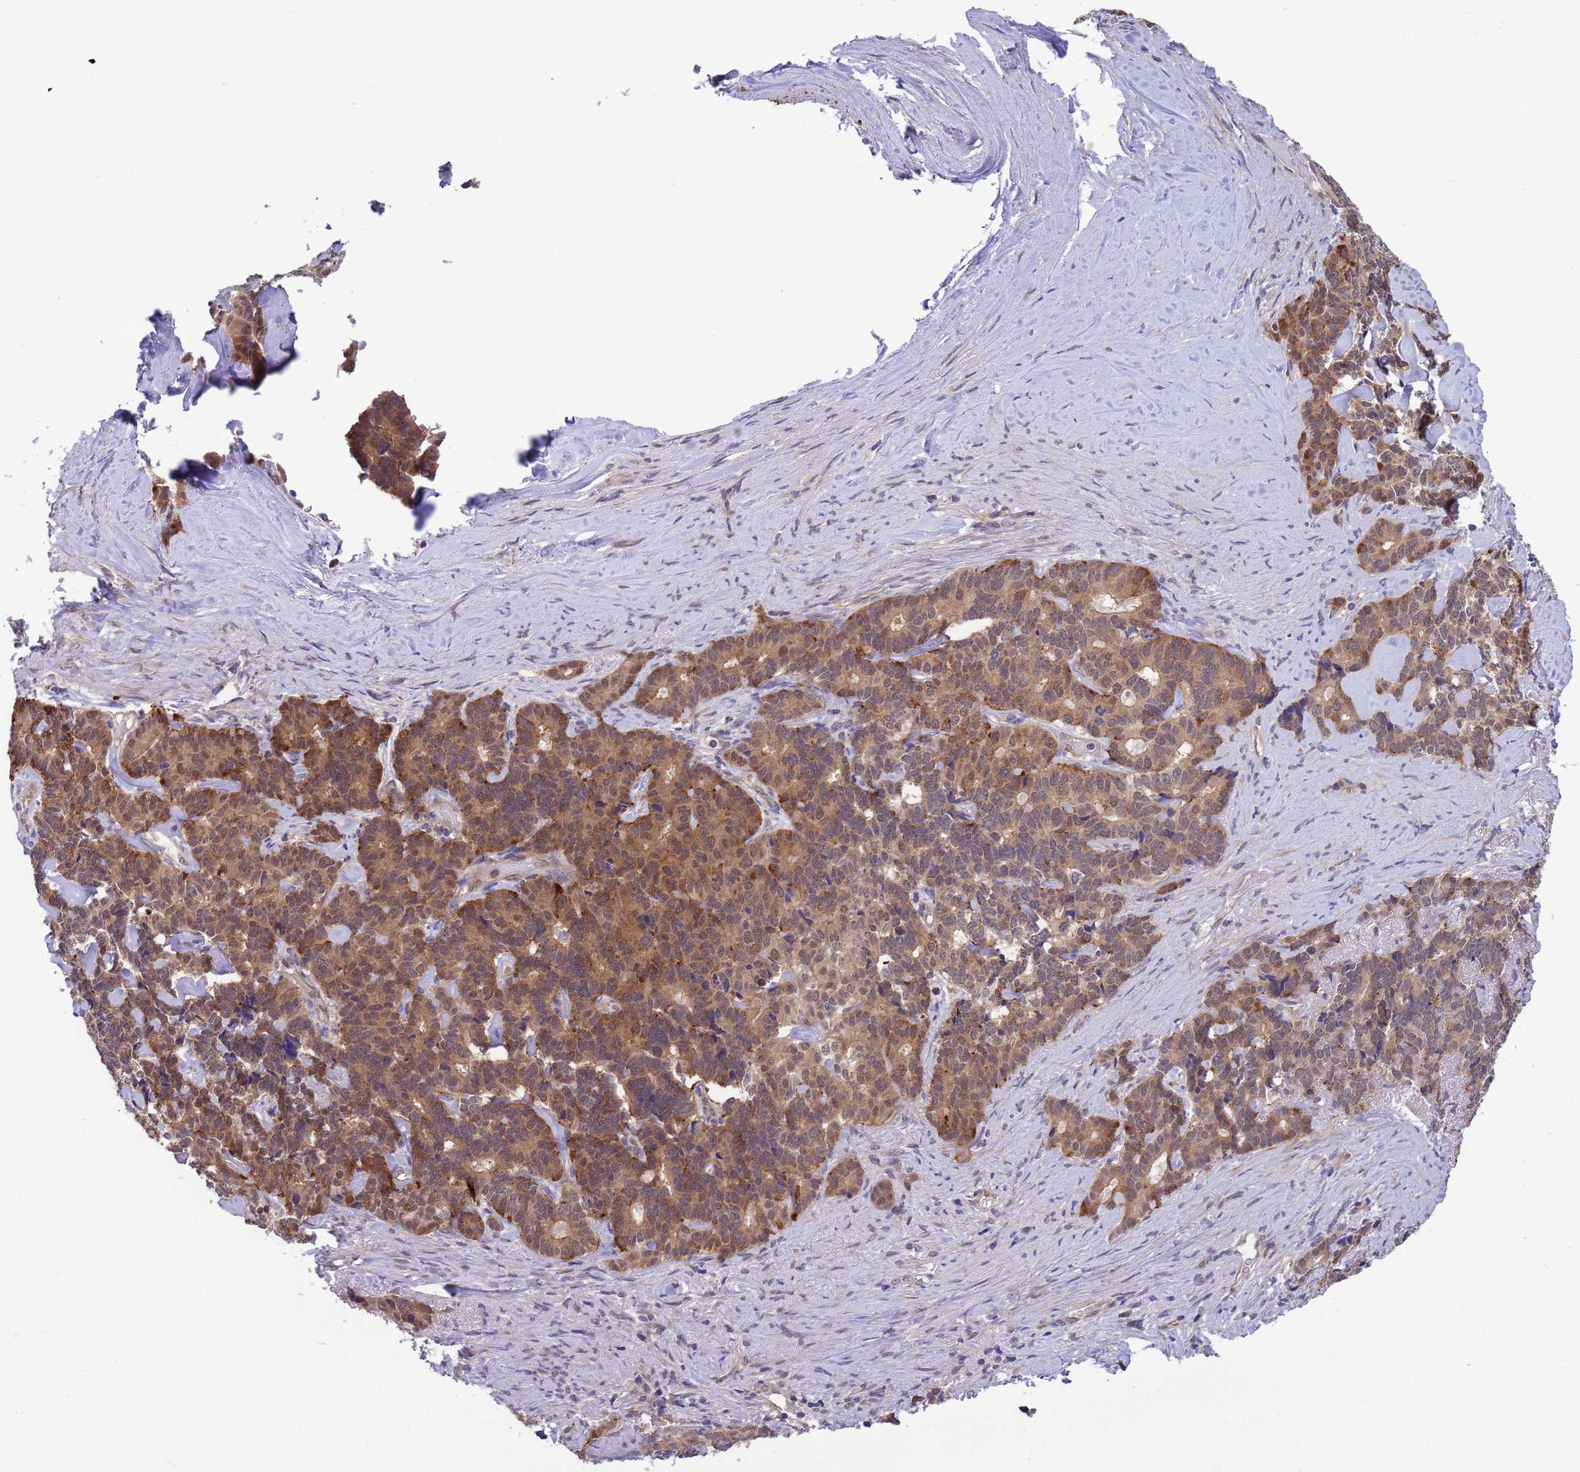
{"staining": {"intensity": "moderate", "quantity": ">75%", "location": "cytoplasmic/membranous,nuclear"}, "tissue": "pancreatic cancer", "cell_type": "Tumor cells", "image_type": "cancer", "snomed": [{"axis": "morphology", "description": "Adenocarcinoma, NOS"}, {"axis": "topography", "description": "Pancreas"}], "caption": "IHC of human adenocarcinoma (pancreatic) displays medium levels of moderate cytoplasmic/membranous and nuclear expression in about >75% of tumor cells.", "gene": "ZNF461", "patient": {"sex": "female", "age": 74}}